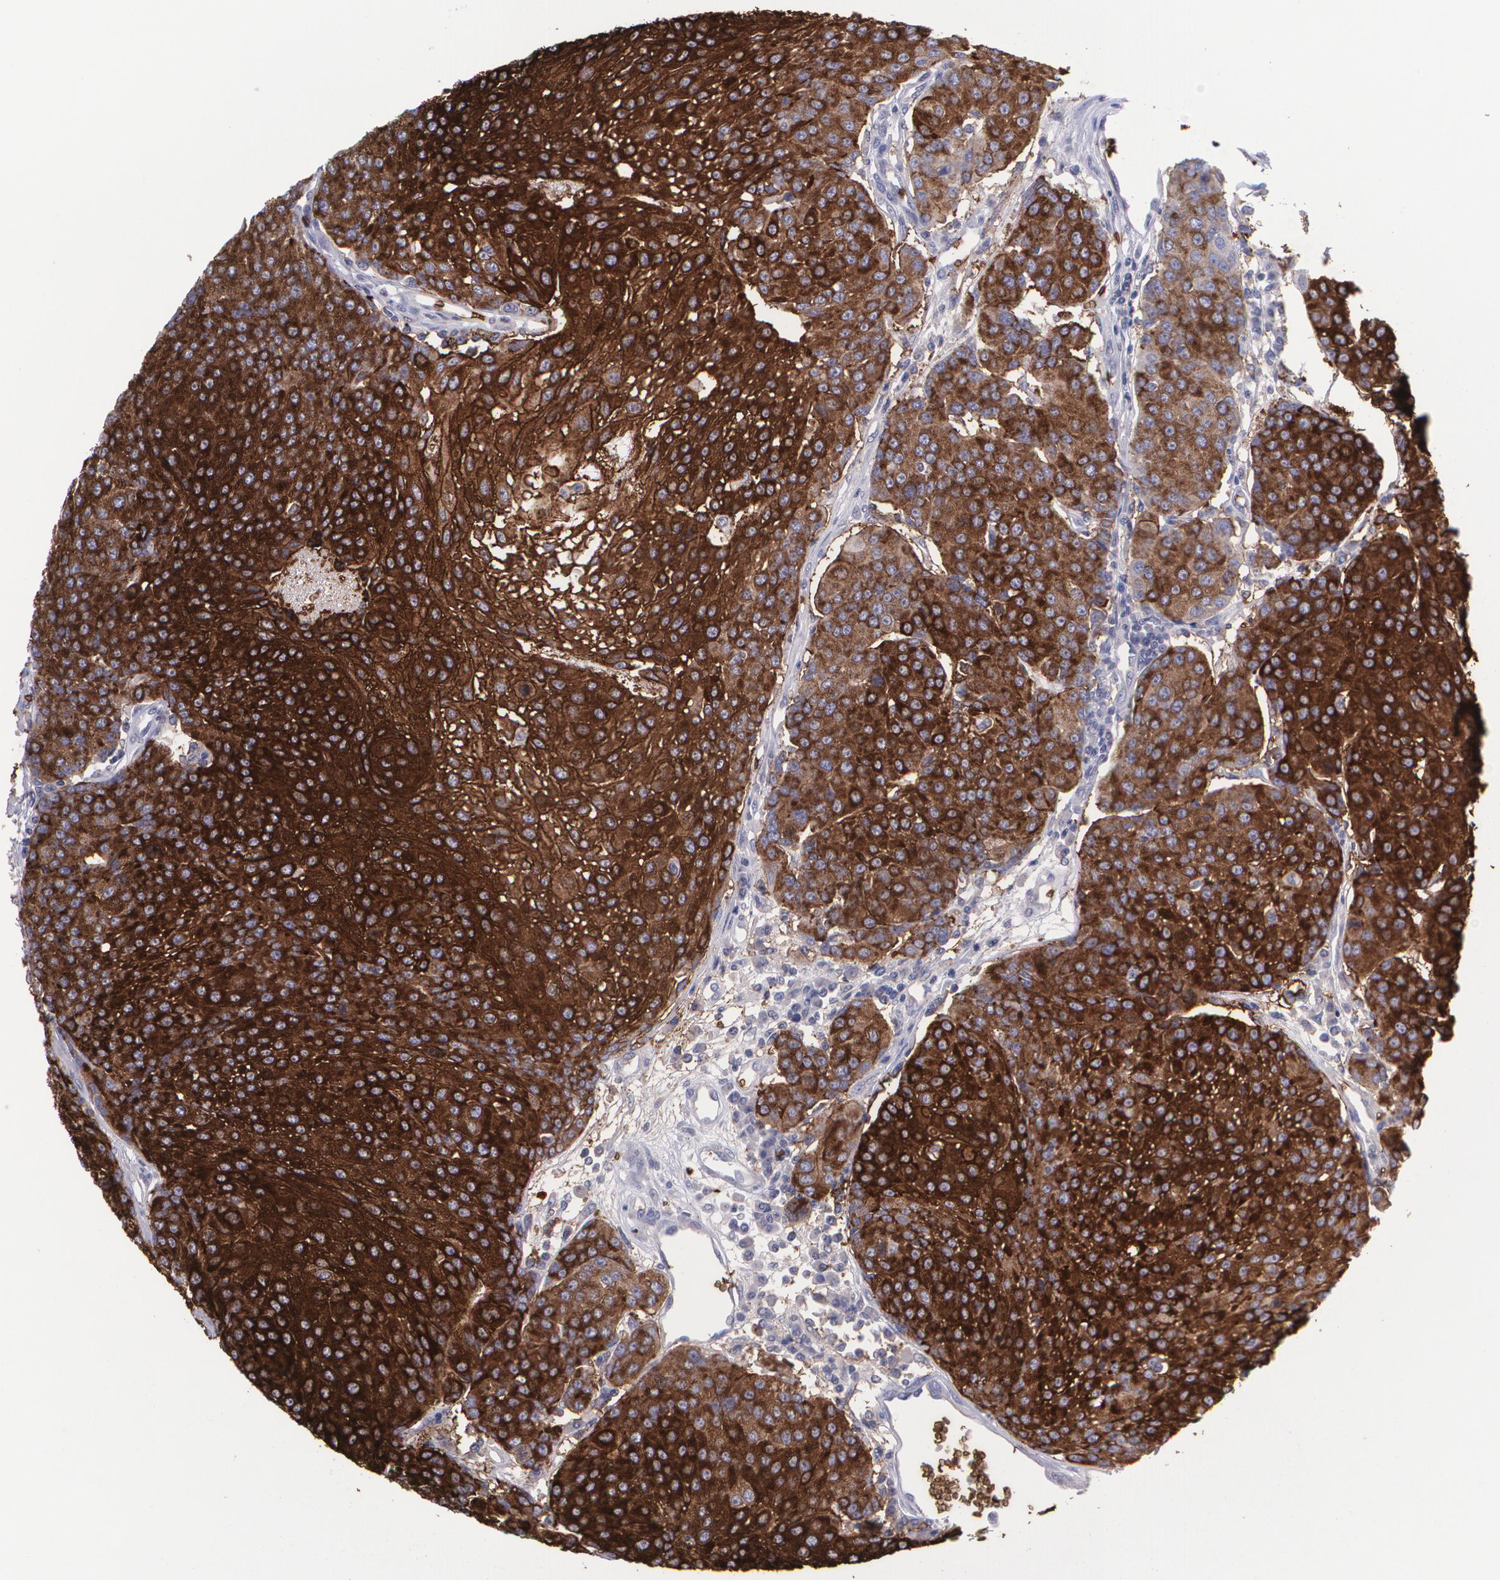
{"staining": {"intensity": "strong", "quantity": ">75%", "location": "cytoplasmic/membranous"}, "tissue": "urothelial cancer", "cell_type": "Tumor cells", "image_type": "cancer", "snomed": [{"axis": "morphology", "description": "Urothelial carcinoma, High grade"}, {"axis": "topography", "description": "Urinary bladder"}], "caption": "Urothelial carcinoma (high-grade) was stained to show a protein in brown. There is high levels of strong cytoplasmic/membranous positivity in about >75% of tumor cells.", "gene": "SLC2A1", "patient": {"sex": "female", "age": 85}}